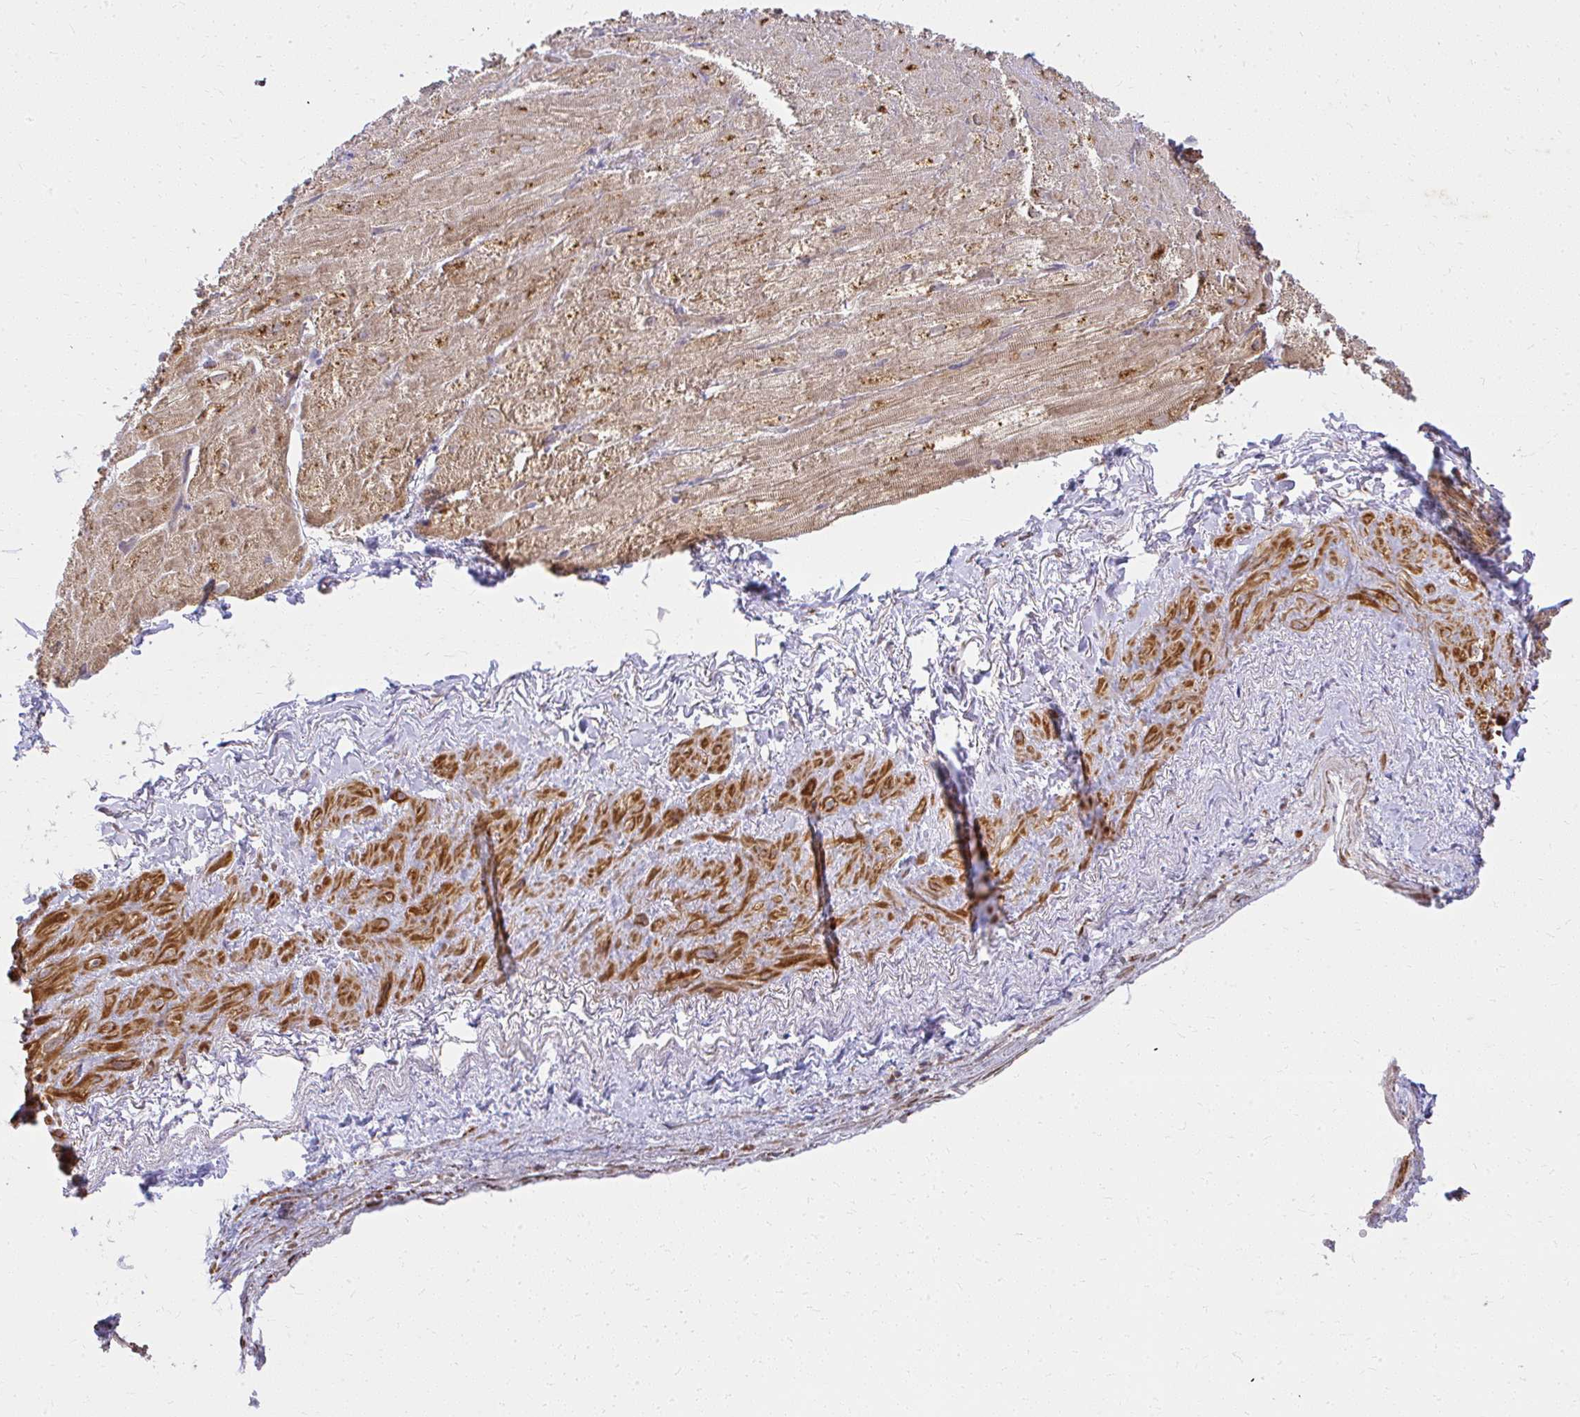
{"staining": {"intensity": "moderate", "quantity": ">75%", "location": "cytoplasmic/membranous"}, "tissue": "heart muscle", "cell_type": "Cardiomyocytes", "image_type": "normal", "snomed": [{"axis": "morphology", "description": "Normal tissue, NOS"}, {"axis": "topography", "description": "Heart"}], "caption": "A medium amount of moderate cytoplasmic/membranous expression is appreciated in approximately >75% of cardiomyocytes in unremarkable heart muscle.", "gene": "GNS", "patient": {"sex": "male", "age": 62}}